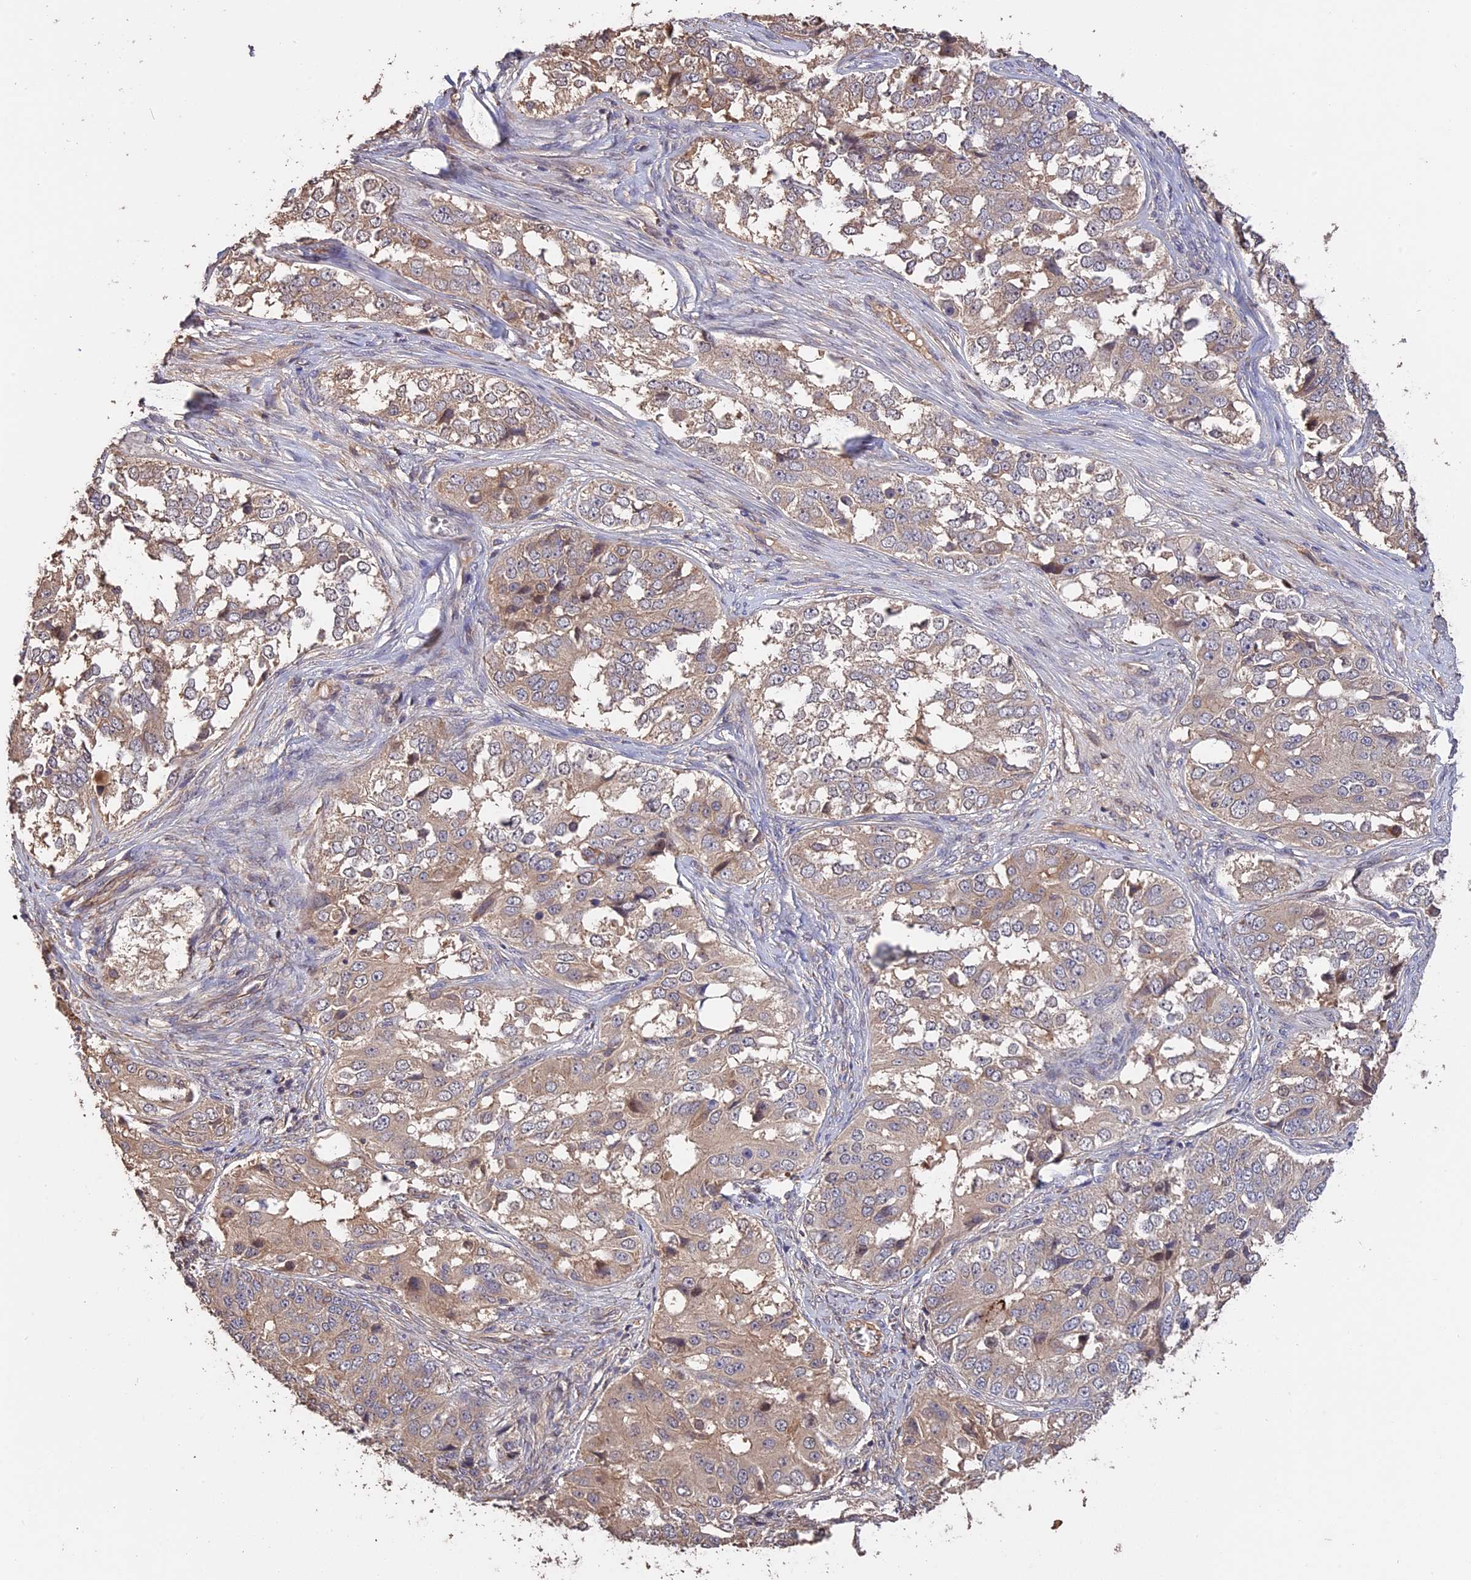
{"staining": {"intensity": "weak", "quantity": "<25%", "location": "cytoplasmic/membranous"}, "tissue": "ovarian cancer", "cell_type": "Tumor cells", "image_type": "cancer", "snomed": [{"axis": "morphology", "description": "Carcinoma, endometroid"}, {"axis": "topography", "description": "Ovary"}], "caption": "This is an immunohistochemistry image of human ovarian cancer. There is no staining in tumor cells.", "gene": "RASAL1", "patient": {"sex": "female", "age": 51}}